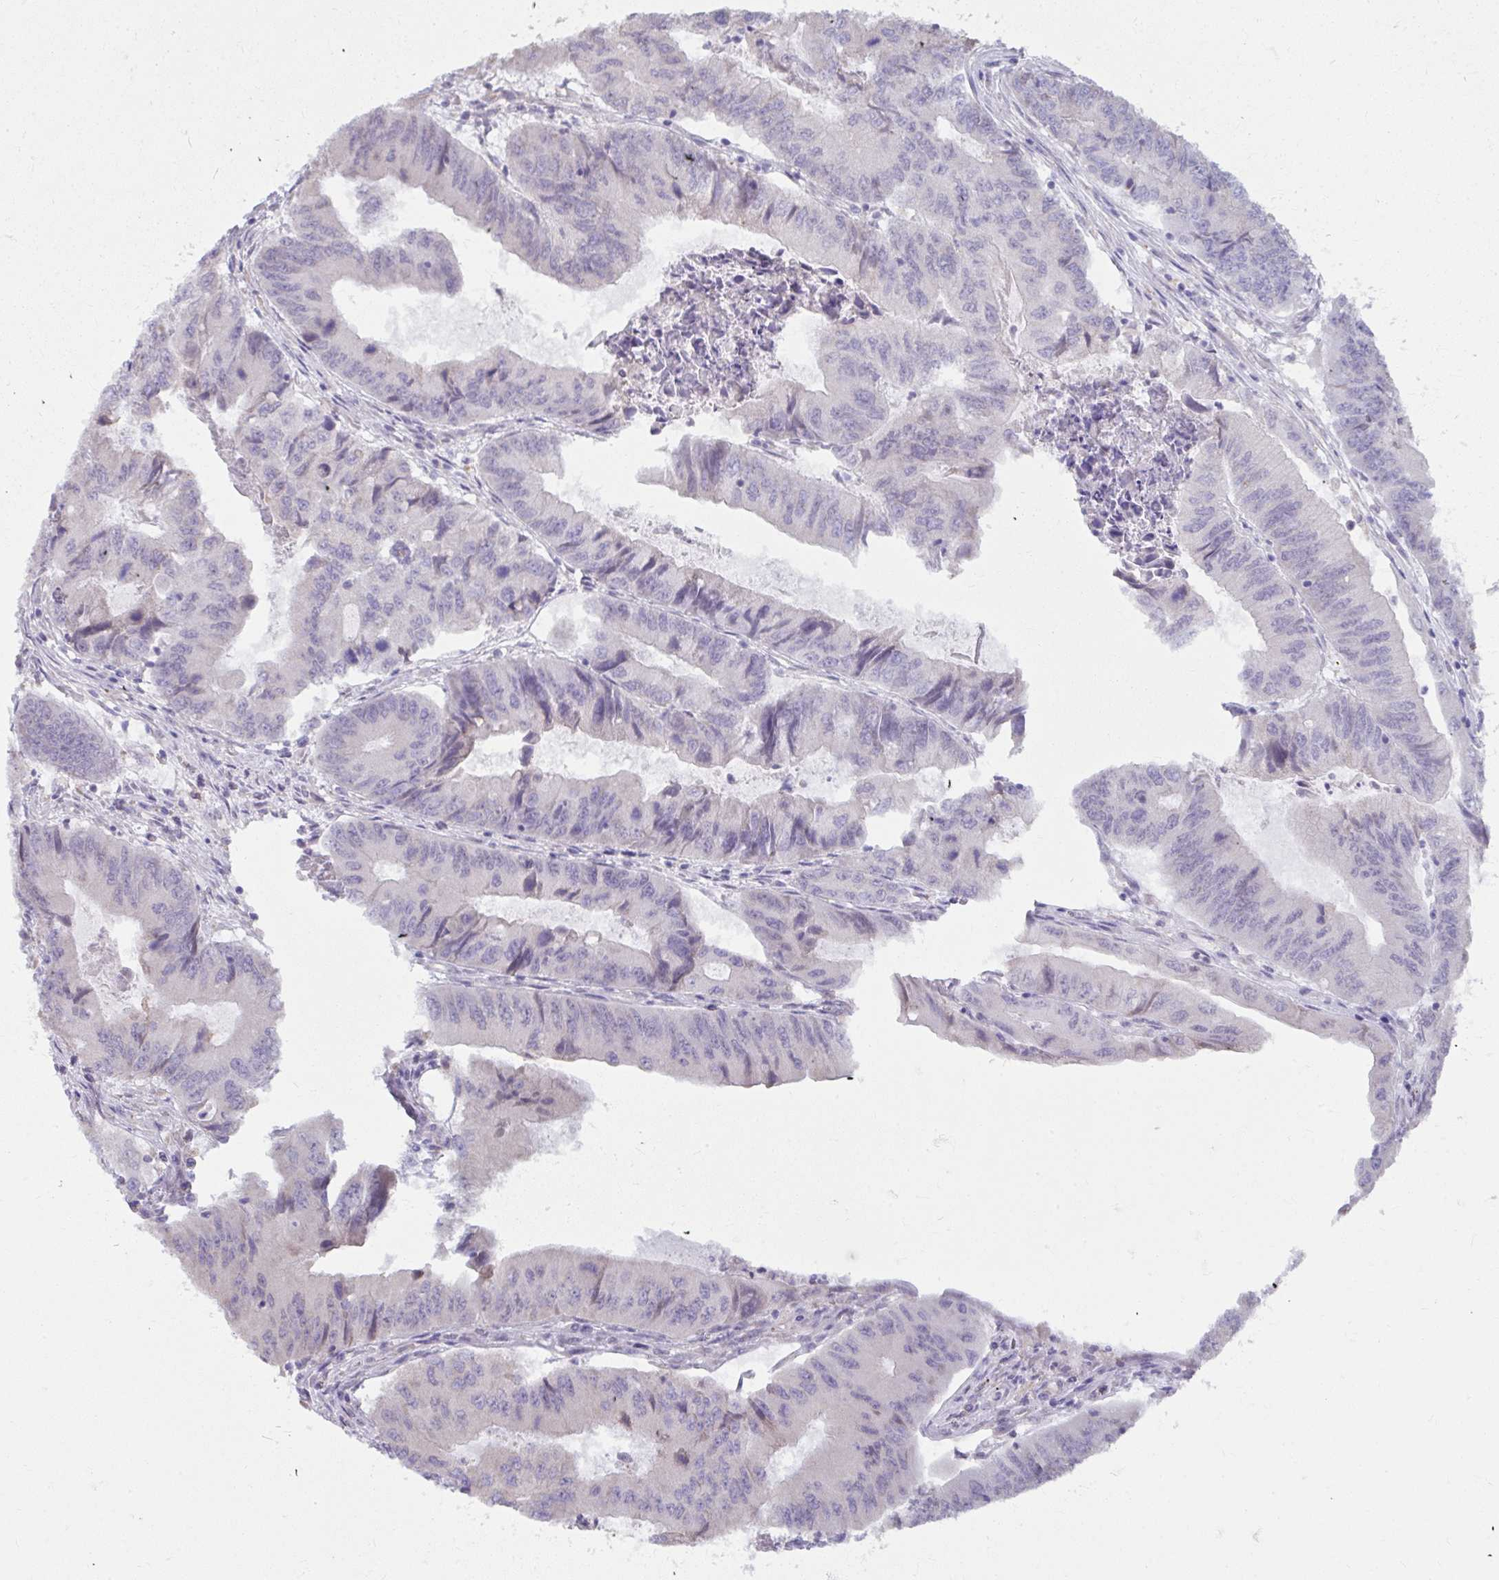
{"staining": {"intensity": "negative", "quantity": "none", "location": "none"}, "tissue": "colorectal cancer", "cell_type": "Tumor cells", "image_type": "cancer", "snomed": [{"axis": "morphology", "description": "Adenocarcinoma, NOS"}, {"axis": "topography", "description": "Colon"}], "caption": "Tumor cells show no significant expression in colorectal cancer.", "gene": "NMNAT1", "patient": {"sex": "male", "age": 53}}